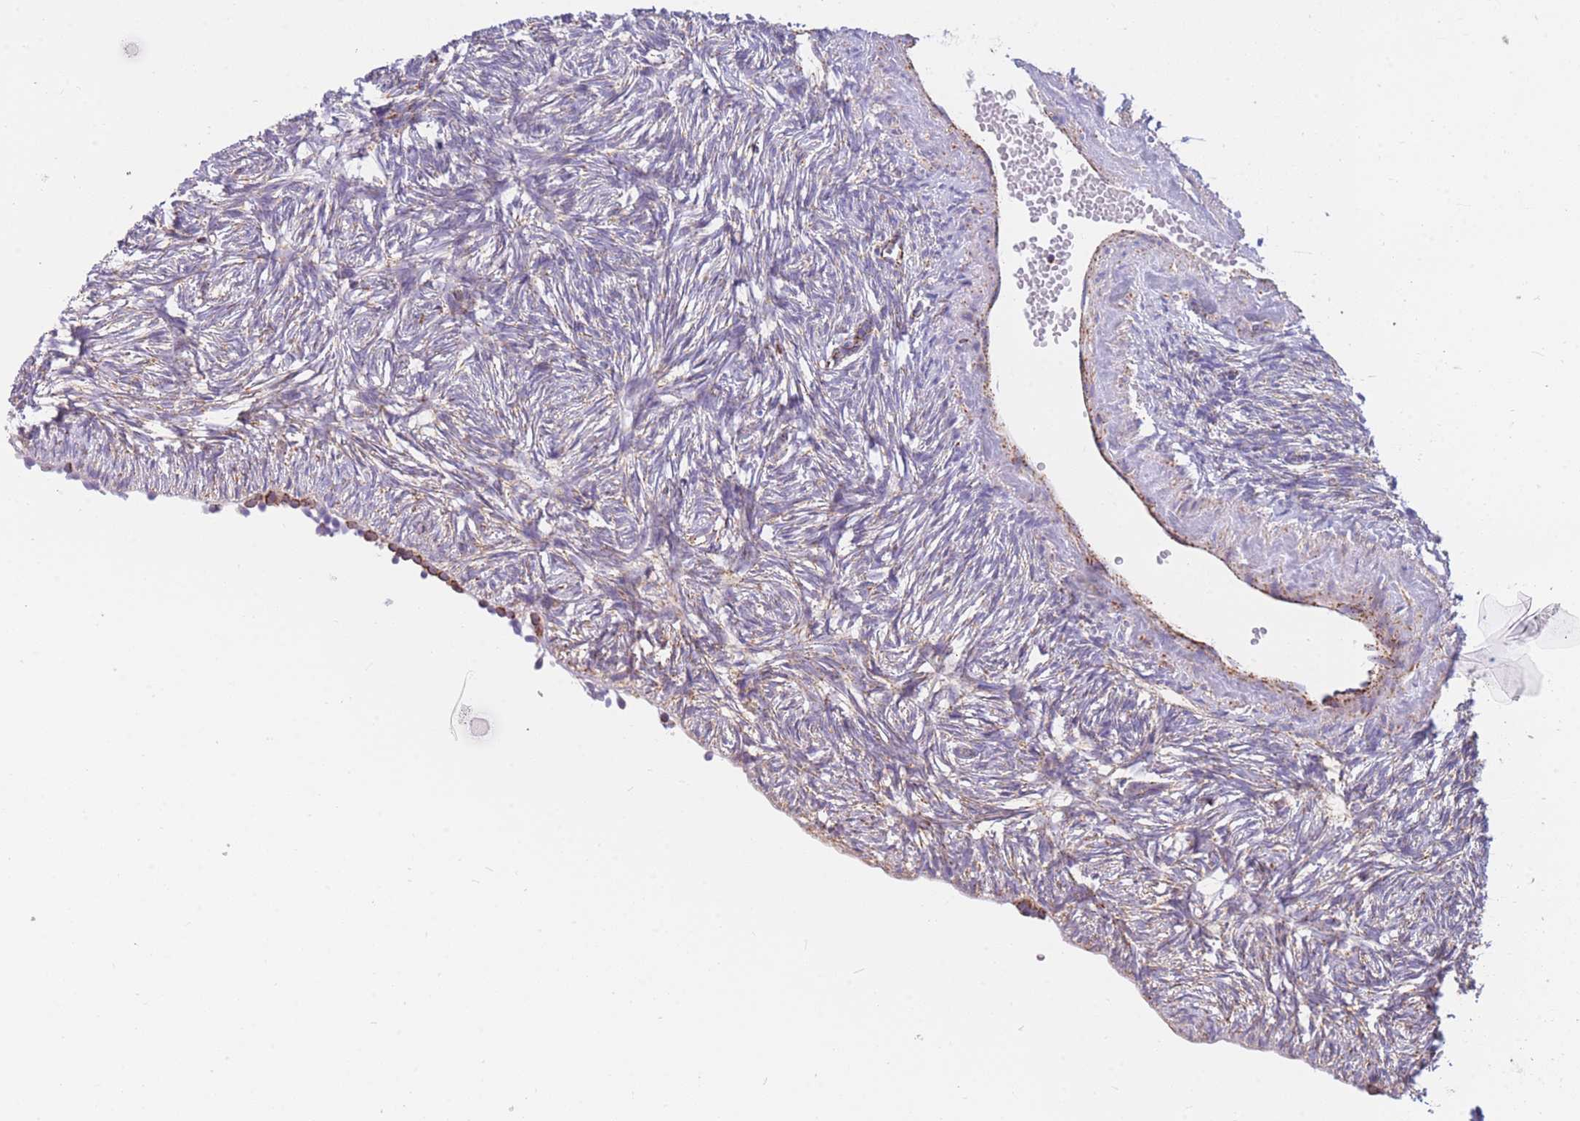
{"staining": {"intensity": "weak", "quantity": "25%-75%", "location": "cytoplasmic/membranous"}, "tissue": "ovary", "cell_type": "Ovarian stroma cells", "image_type": "normal", "snomed": [{"axis": "morphology", "description": "Normal tissue, NOS"}, {"axis": "topography", "description": "Ovary"}], "caption": "Ovary stained for a protein shows weak cytoplasmic/membranous positivity in ovarian stroma cells. (DAB (3,3'-diaminobenzidine) IHC, brown staining for protein, blue staining for nuclei).", "gene": "DDX49", "patient": {"sex": "female", "age": 51}}